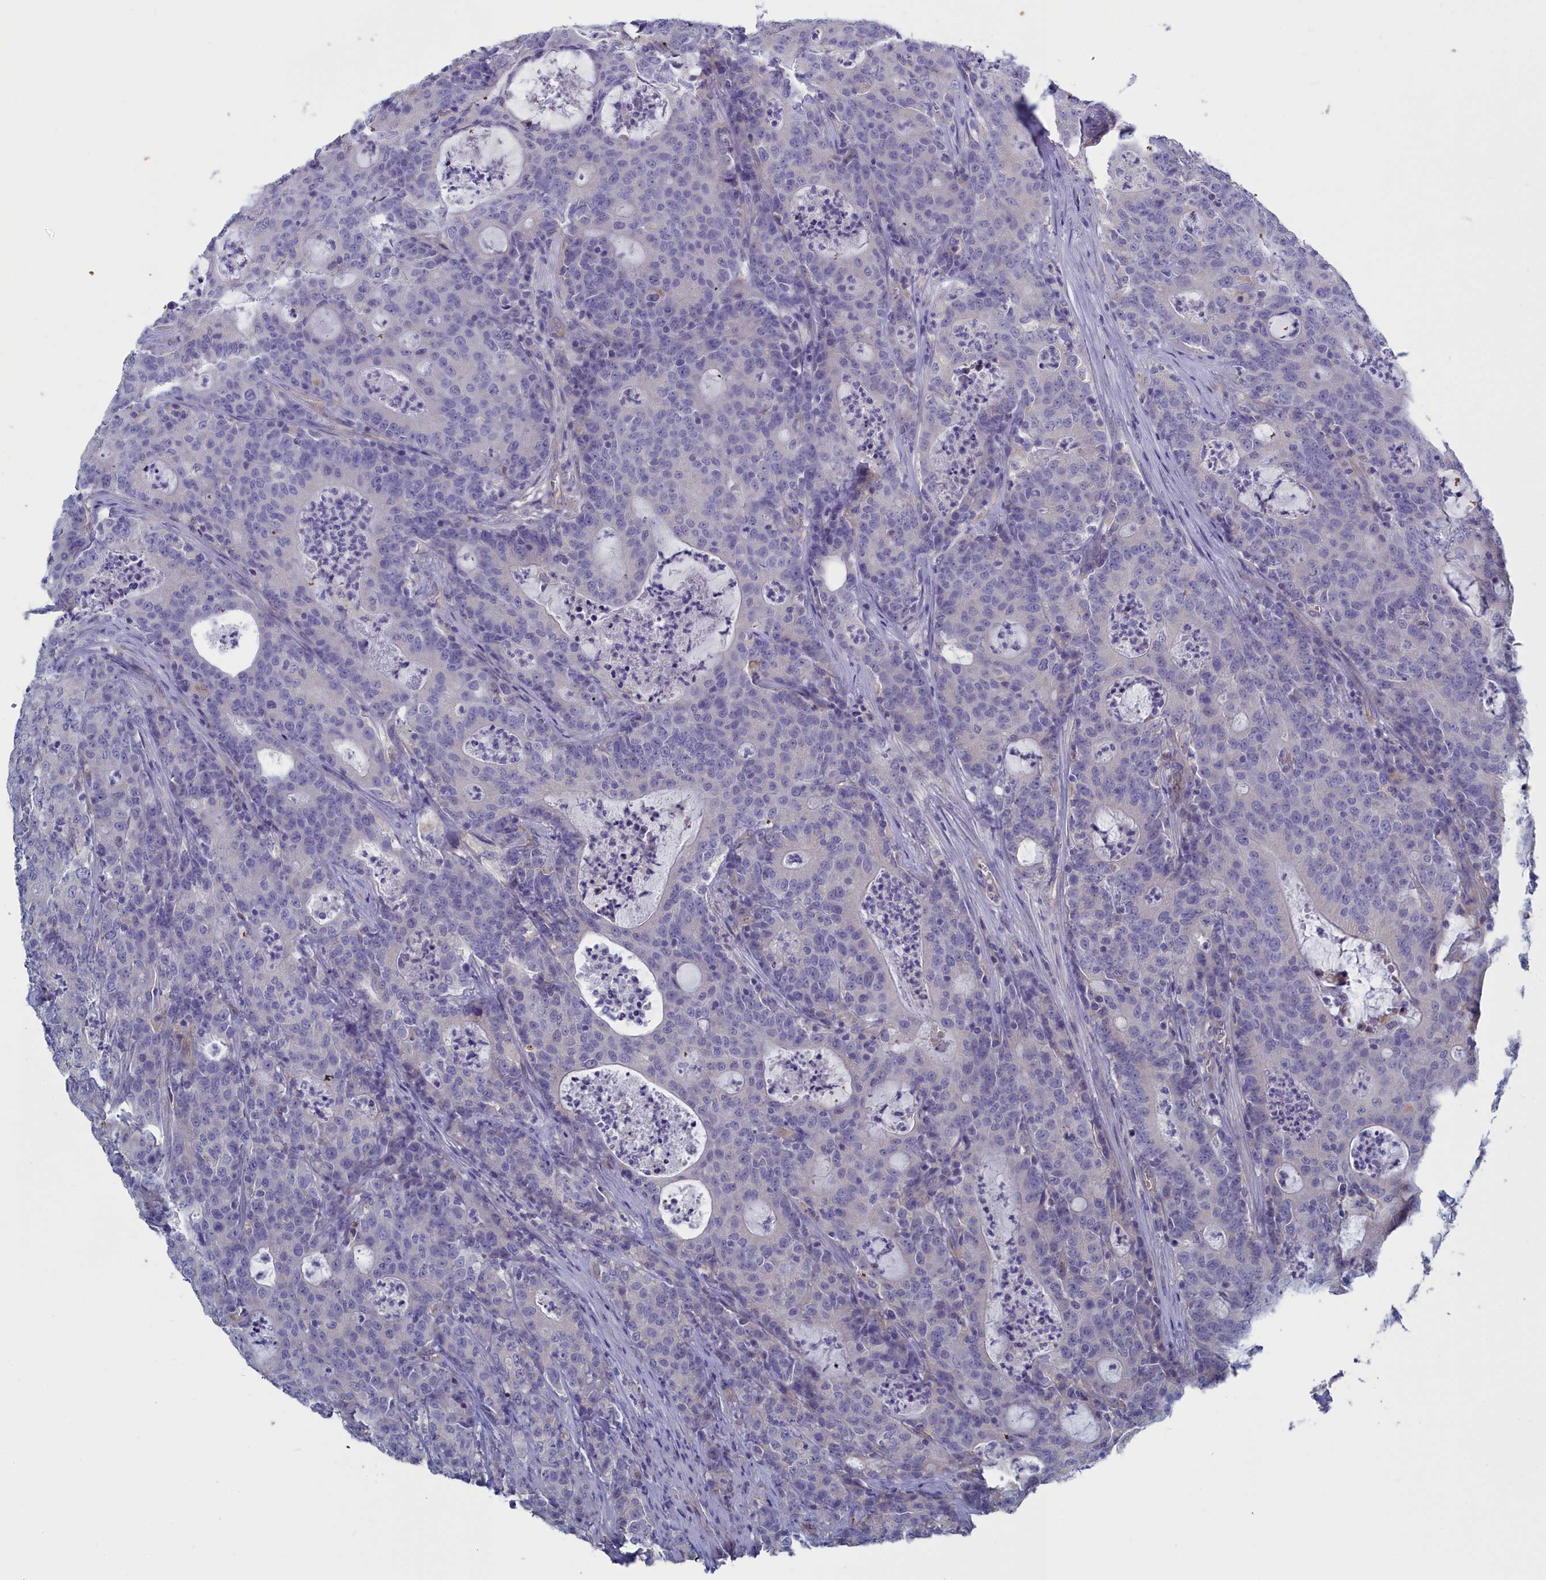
{"staining": {"intensity": "negative", "quantity": "none", "location": "none"}, "tissue": "colorectal cancer", "cell_type": "Tumor cells", "image_type": "cancer", "snomed": [{"axis": "morphology", "description": "Adenocarcinoma, NOS"}, {"axis": "topography", "description": "Colon"}], "caption": "Tumor cells are negative for protein expression in human adenocarcinoma (colorectal).", "gene": "RDX", "patient": {"sex": "male", "age": 83}}